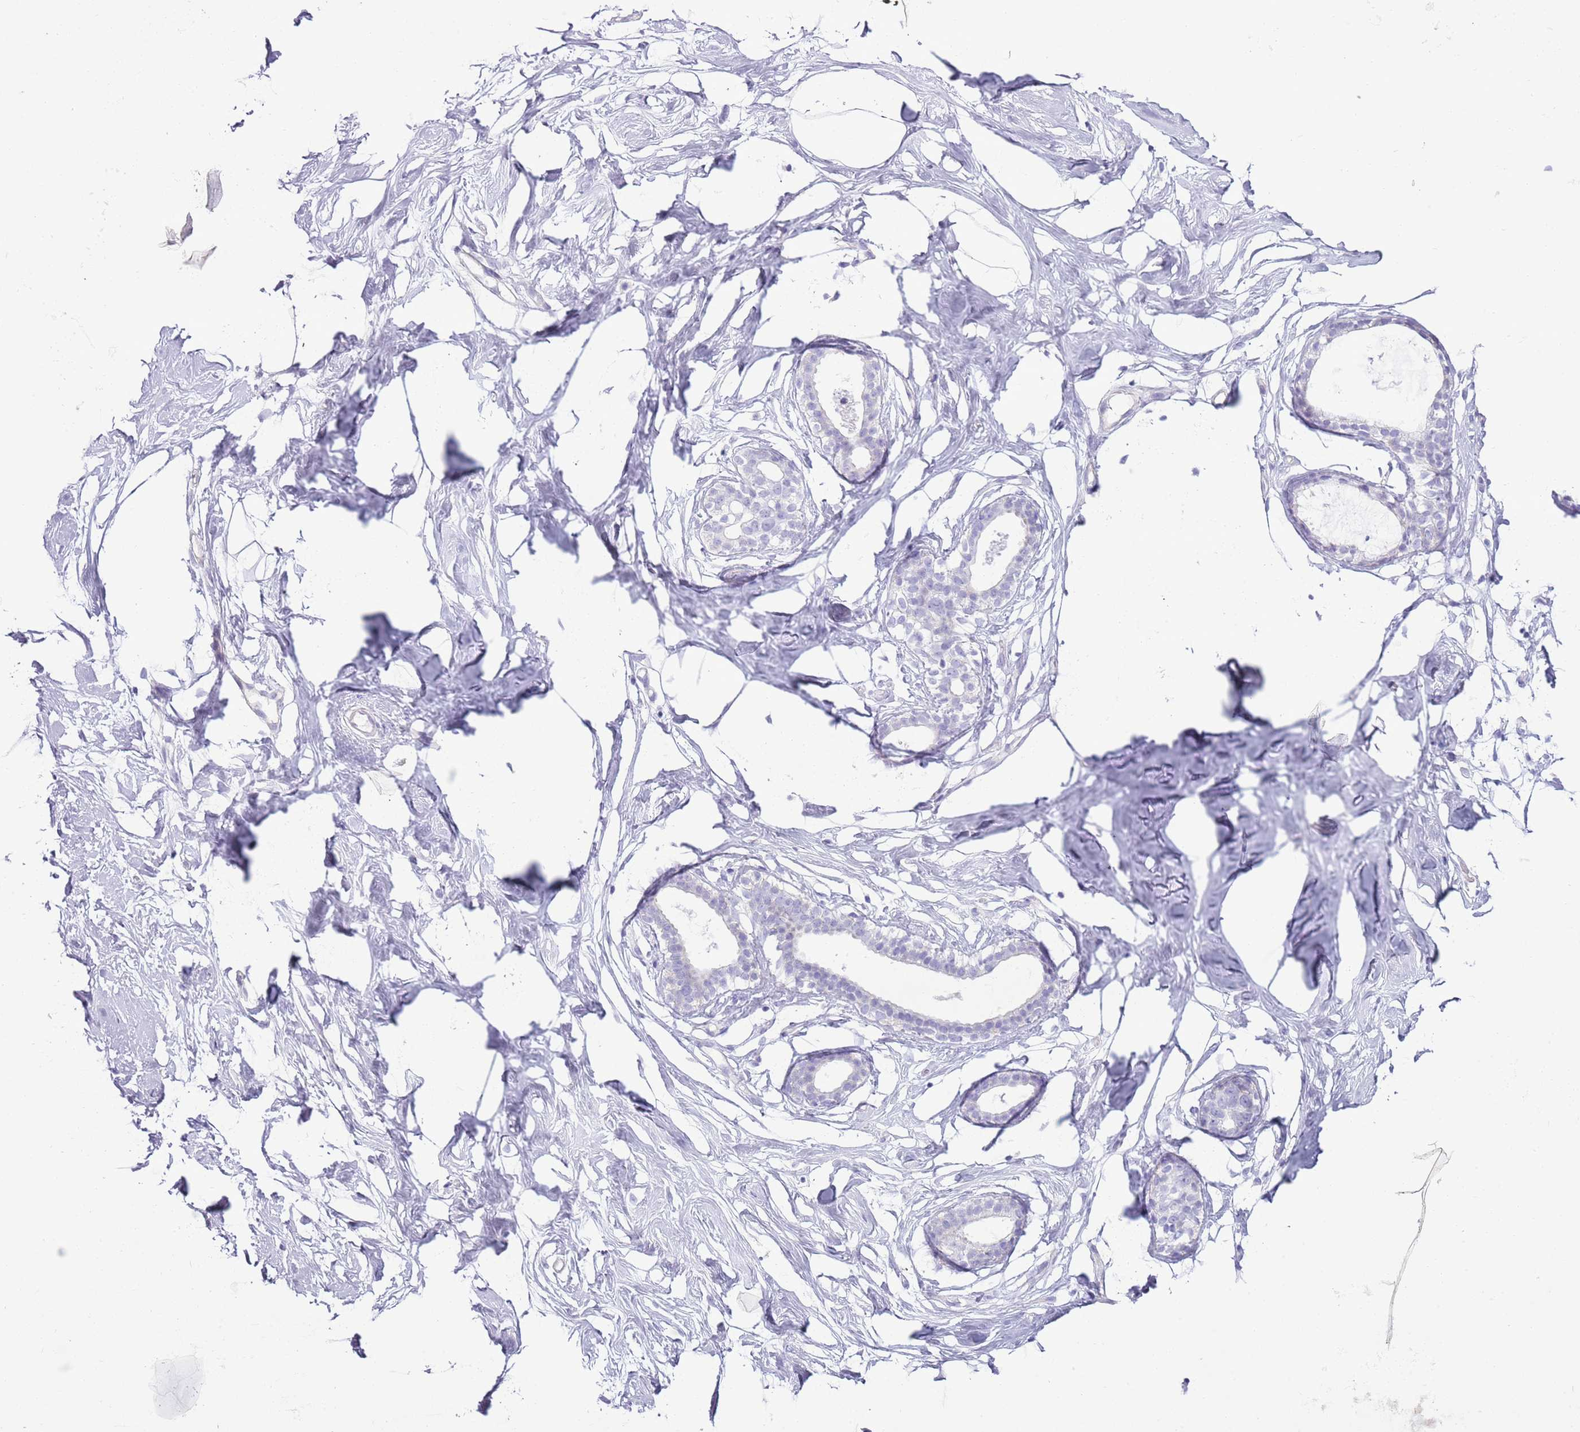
{"staining": {"intensity": "negative", "quantity": "none", "location": "none"}, "tissue": "breast", "cell_type": "Adipocytes", "image_type": "normal", "snomed": [{"axis": "morphology", "description": "Normal tissue, NOS"}, {"axis": "morphology", "description": "Adenoma, NOS"}, {"axis": "topography", "description": "Breast"}], "caption": "An image of breast stained for a protein shows no brown staining in adipocytes. Nuclei are stained in blue.", "gene": "CD177", "patient": {"sex": "female", "age": 23}}